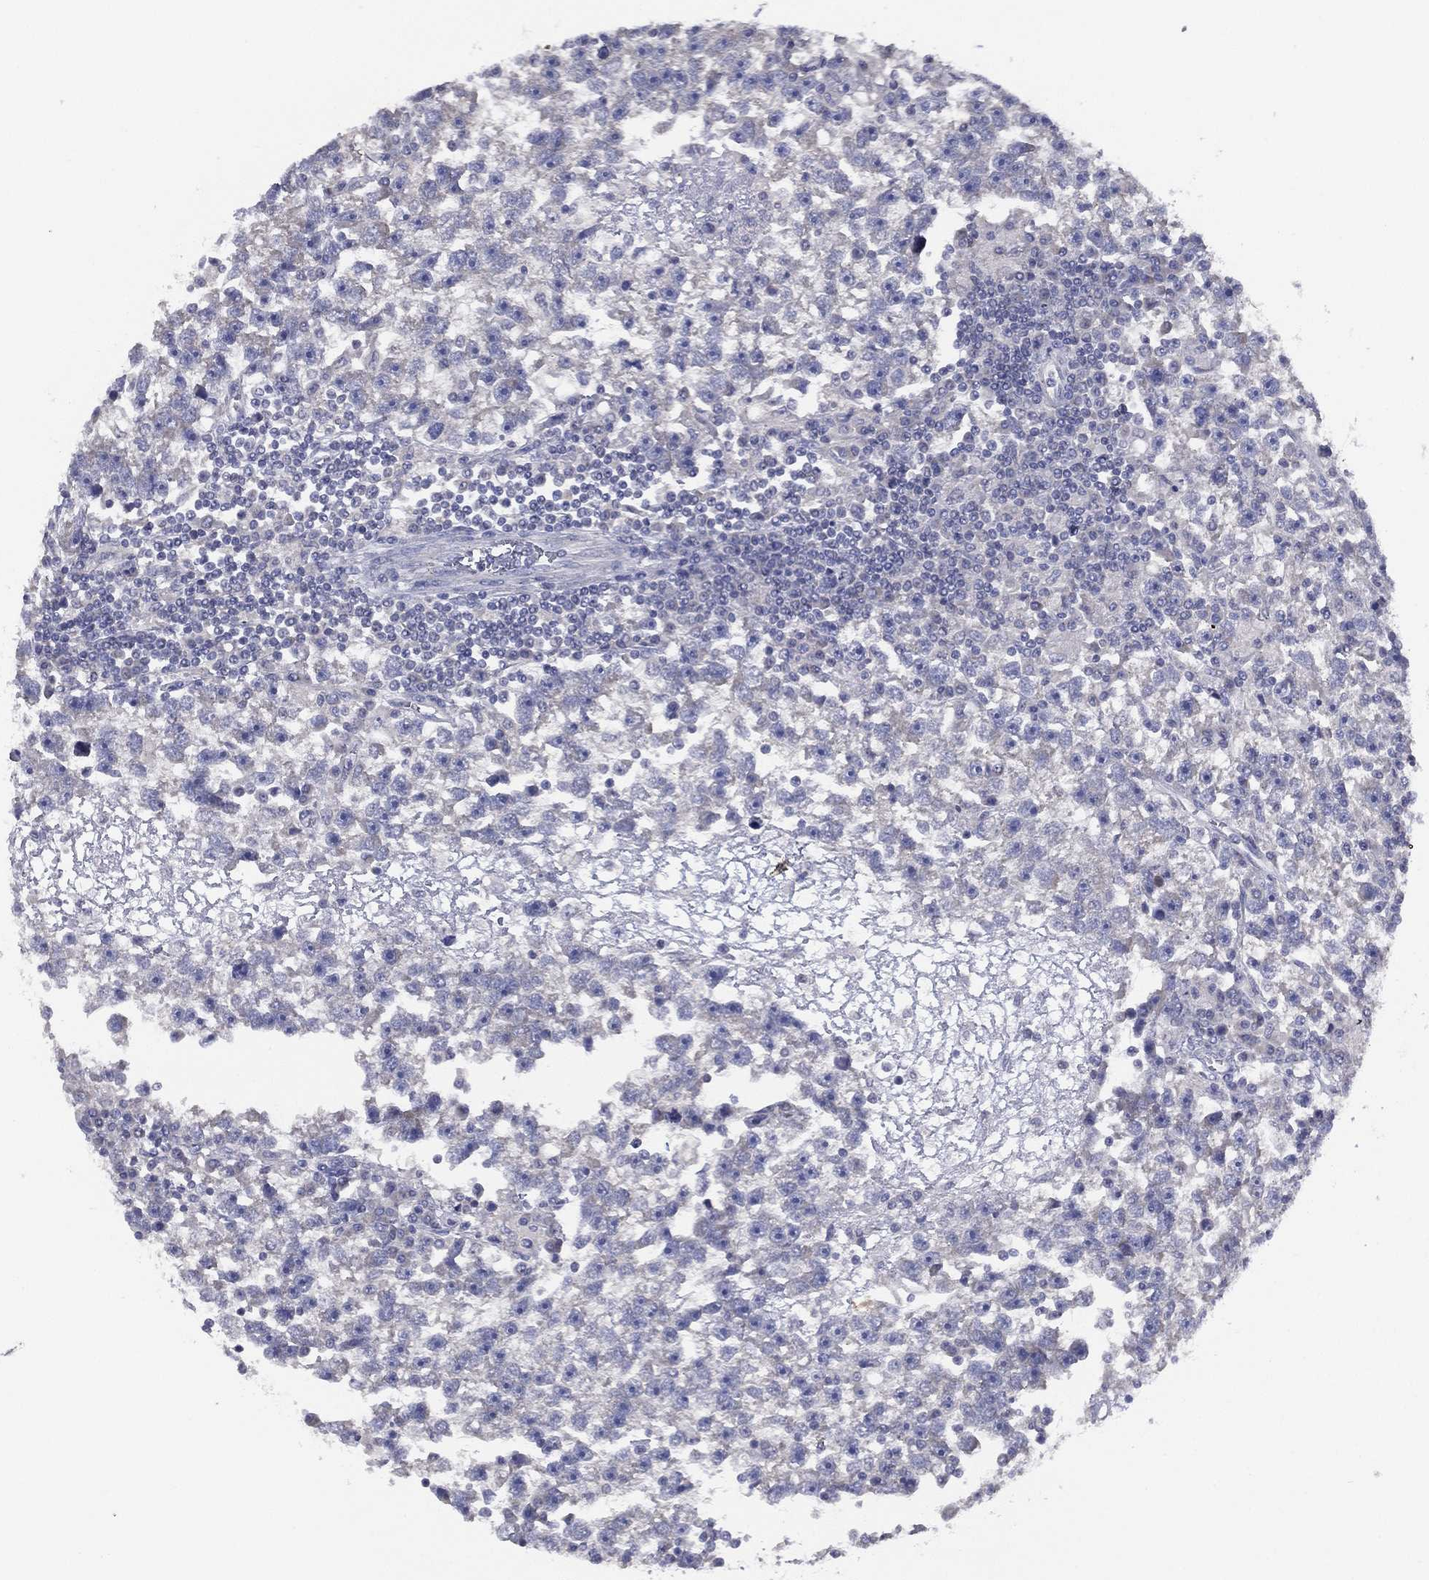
{"staining": {"intensity": "negative", "quantity": "none", "location": "none"}, "tissue": "testis cancer", "cell_type": "Tumor cells", "image_type": "cancer", "snomed": [{"axis": "morphology", "description": "Seminoma, NOS"}, {"axis": "topography", "description": "Testis"}], "caption": "This histopathology image is of testis cancer stained with immunohistochemistry to label a protein in brown with the nuclei are counter-stained blue. There is no positivity in tumor cells.", "gene": "SLC13A4", "patient": {"sex": "male", "age": 47}}